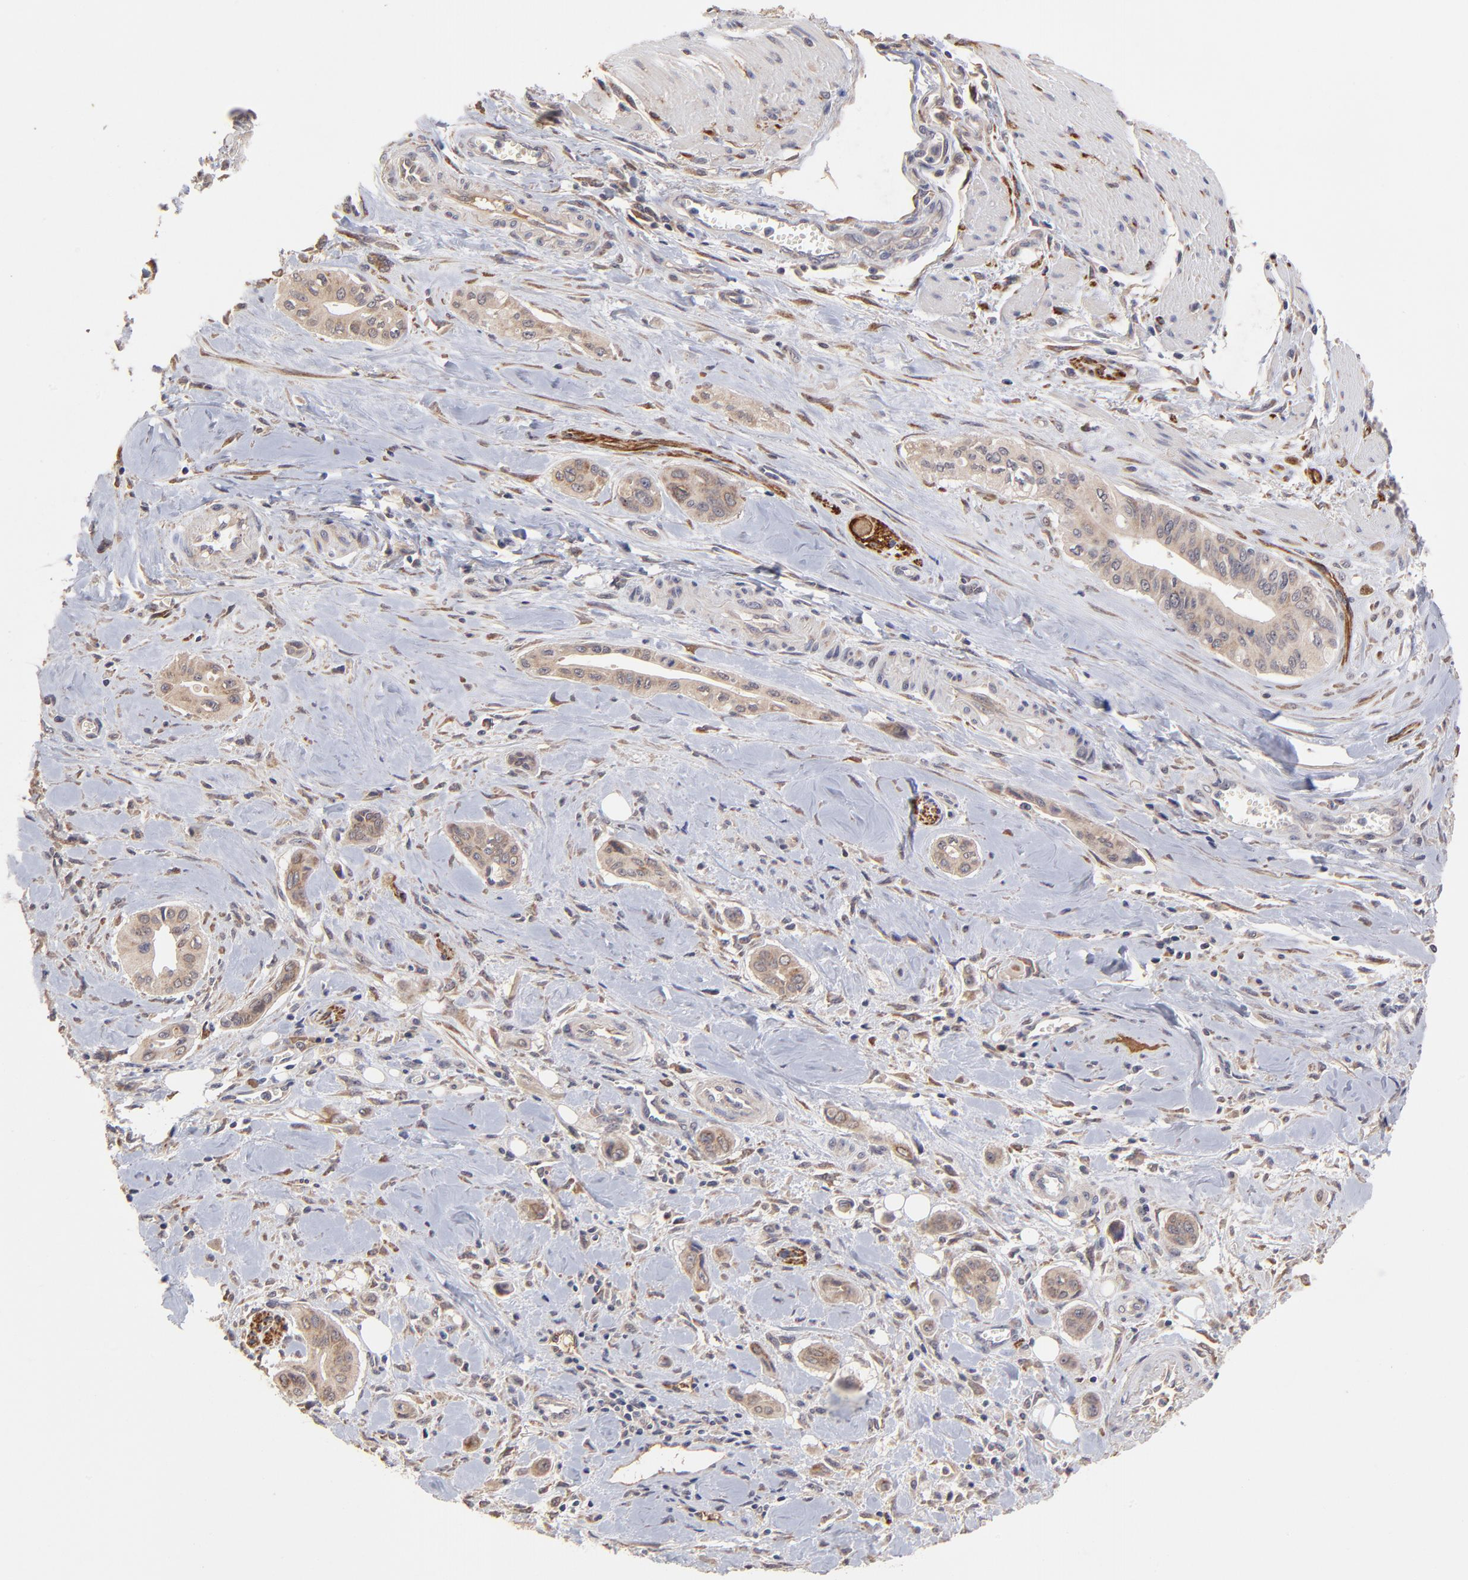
{"staining": {"intensity": "weak", "quantity": ">75%", "location": "cytoplasmic/membranous"}, "tissue": "pancreatic cancer", "cell_type": "Tumor cells", "image_type": "cancer", "snomed": [{"axis": "morphology", "description": "Adenocarcinoma, NOS"}, {"axis": "topography", "description": "Pancreas"}], "caption": "Immunohistochemical staining of human pancreatic adenocarcinoma displays low levels of weak cytoplasmic/membranous protein positivity in approximately >75% of tumor cells.", "gene": "CHL1", "patient": {"sex": "male", "age": 77}}